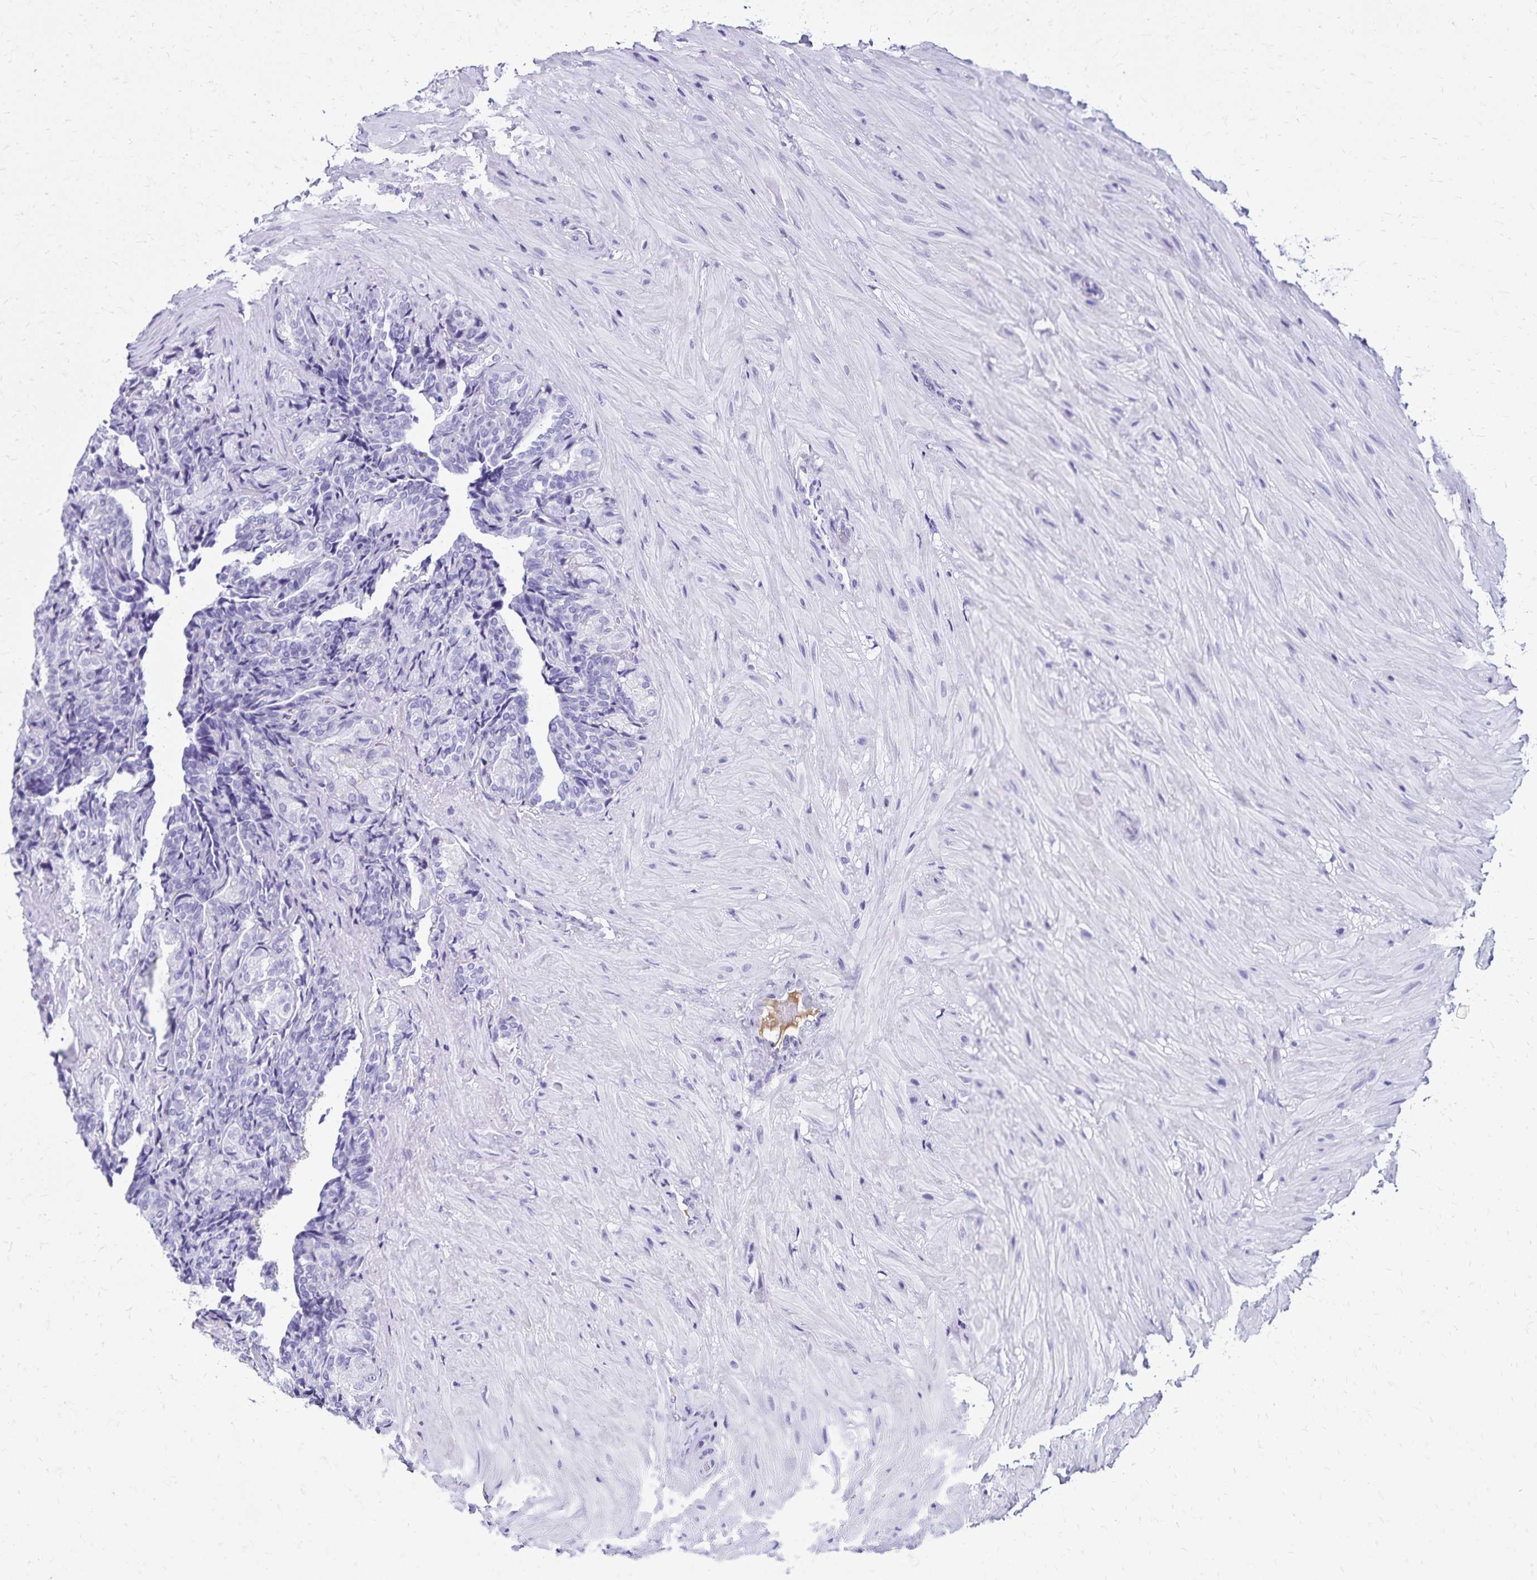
{"staining": {"intensity": "negative", "quantity": "none", "location": "none"}, "tissue": "seminal vesicle", "cell_type": "Glandular cells", "image_type": "normal", "snomed": [{"axis": "morphology", "description": "Normal tissue, NOS"}, {"axis": "topography", "description": "Seminal veicle"}], "caption": "DAB immunohistochemical staining of benign human seminal vesicle displays no significant positivity in glandular cells. (Stains: DAB IHC with hematoxylin counter stain, Microscopy: brightfield microscopy at high magnification).", "gene": "CD27", "patient": {"sex": "male", "age": 68}}